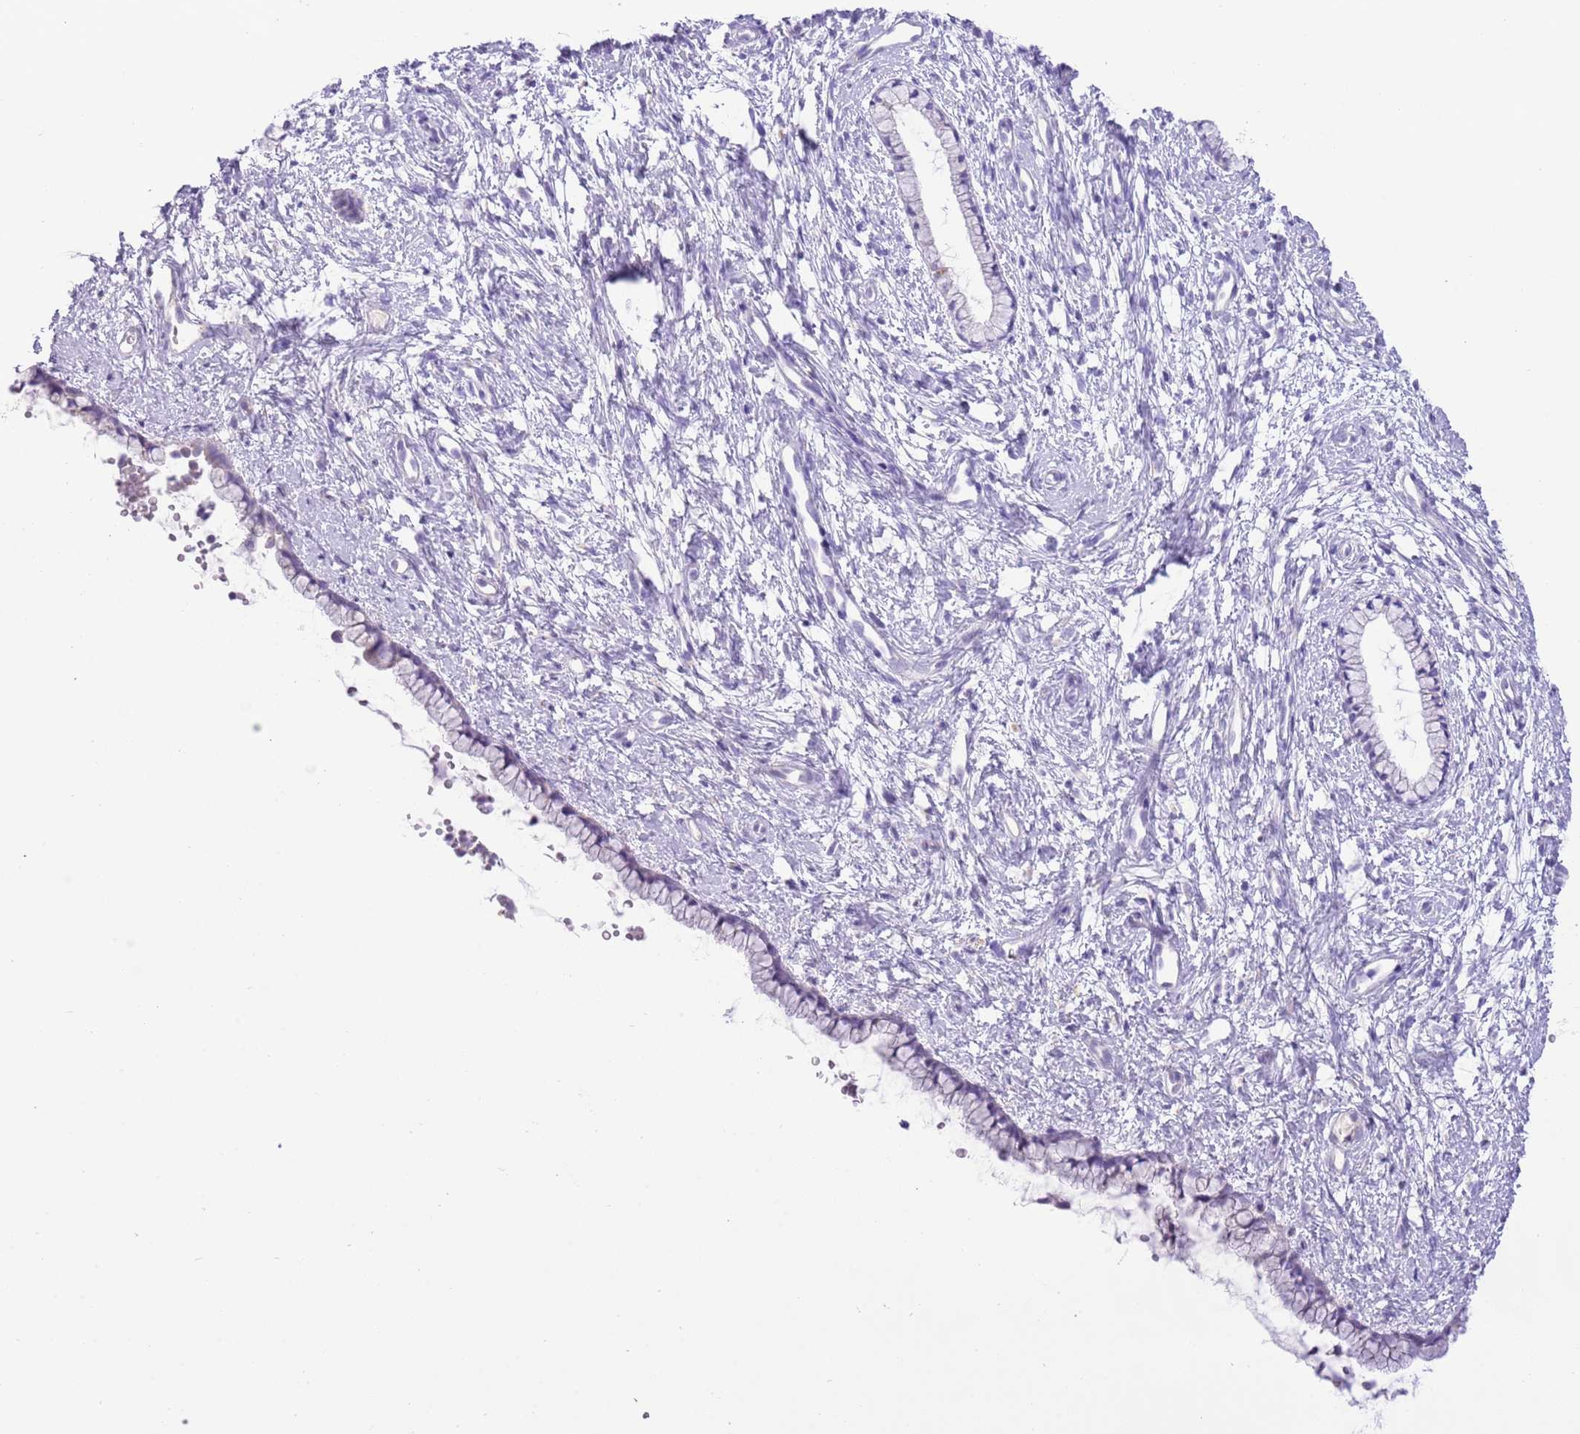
{"staining": {"intensity": "moderate", "quantity": "<25%", "location": "cytoplasmic/membranous"}, "tissue": "cervix", "cell_type": "Glandular cells", "image_type": "normal", "snomed": [{"axis": "morphology", "description": "Normal tissue, NOS"}, {"axis": "topography", "description": "Cervix"}], "caption": "Cervix was stained to show a protein in brown. There is low levels of moderate cytoplasmic/membranous staining in approximately <25% of glandular cells. (Brightfield microscopy of DAB IHC at high magnification).", "gene": "CLEC2A", "patient": {"sex": "female", "age": 57}}